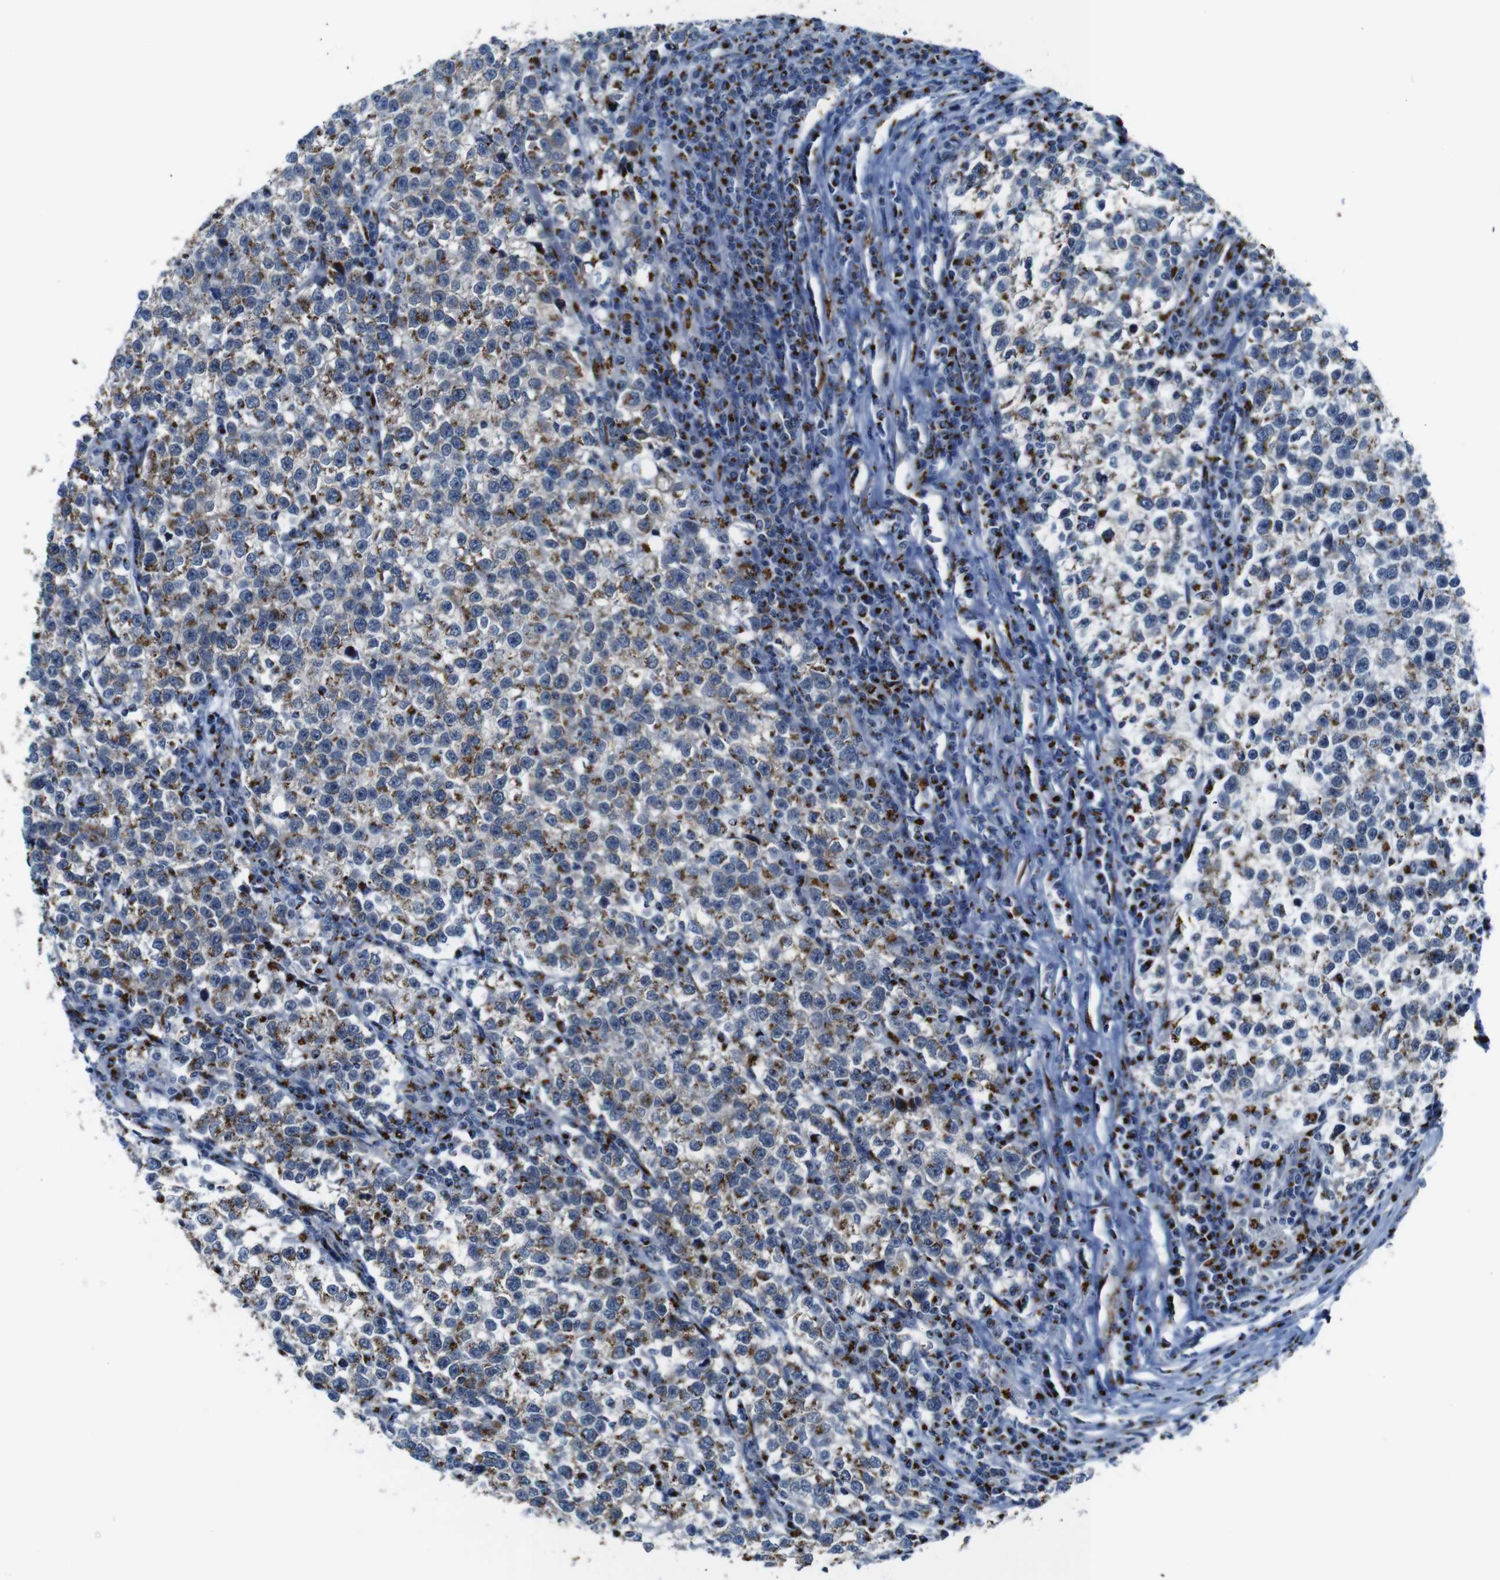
{"staining": {"intensity": "moderate", "quantity": "25%-75%", "location": "cytoplasmic/membranous"}, "tissue": "testis cancer", "cell_type": "Tumor cells", "image_type": "cancer", "snomed": [{"axis": "morphology", "description": "Normal tissue, NOS"}, {"axis": "morphology", "description": "Seminoma, NOS"}, {"axis": "topography", "description": "Testis"}], "caption": "A micrograph showing moderate cytoplasmic/membranous expression in approximately 25%-75% of tumor cells in testis cancer, as visualized by brown immunohistochemical staining.", "gene": "TGOLN2", "patient": {"sex": "male", "age": 43}}